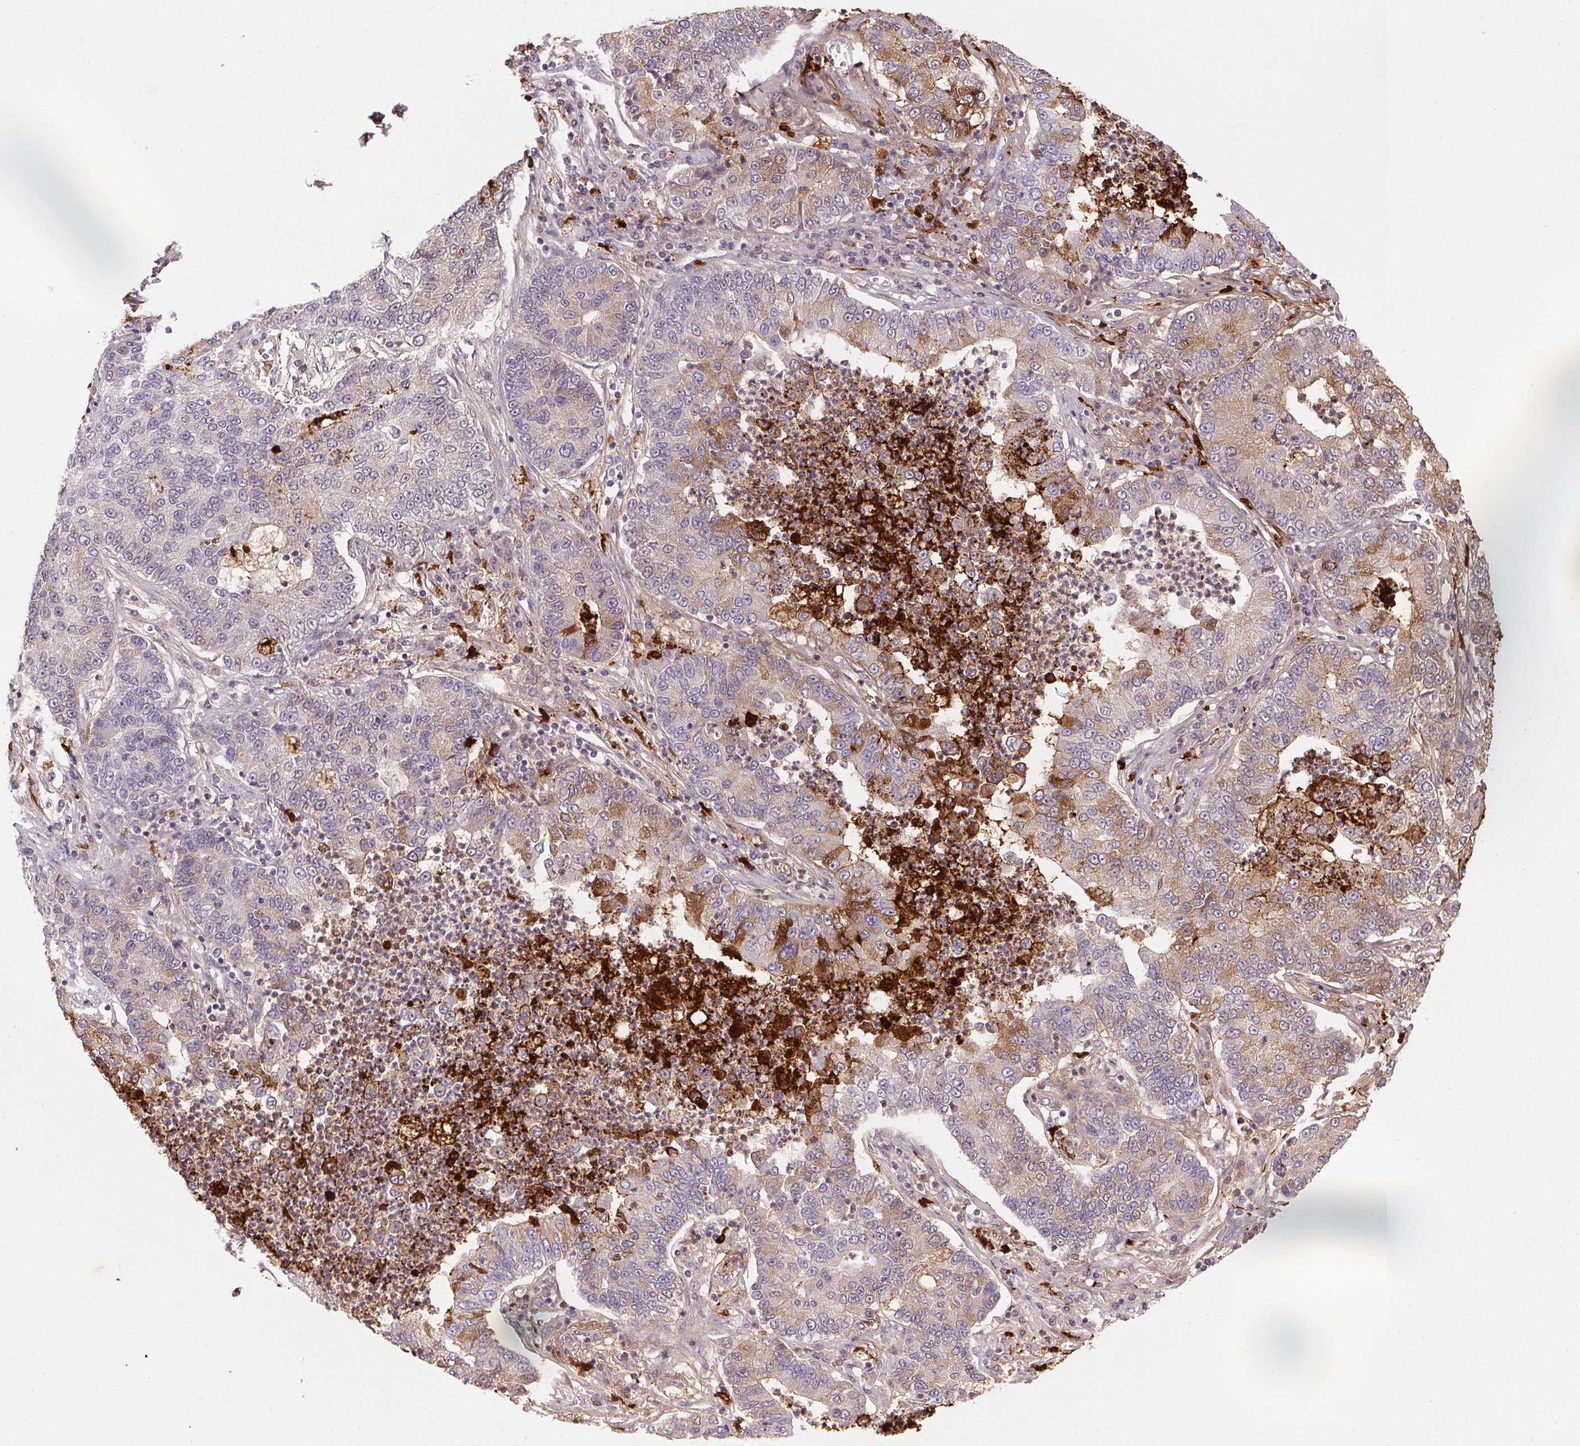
{"staining": {"intensity": "weak", "quantity": "25%-75%", "location": "cytoplasmic/membranous"}, "tissue": "lung cancer", "cell_type": "Tumor cells", "image_type": "cancer", "snomed": [{"axis": "morphology", "description": "Adenocarcinoma, NOS"}, {"axis": "topography", "description": "Lung"}], "caption": "Weak cytoplasmic/membranous expression is identified in about 25%-75% of tumor cells in lung cancer.", "gene": "ORM1", "patient": {"sex": "female", "age": 57}}